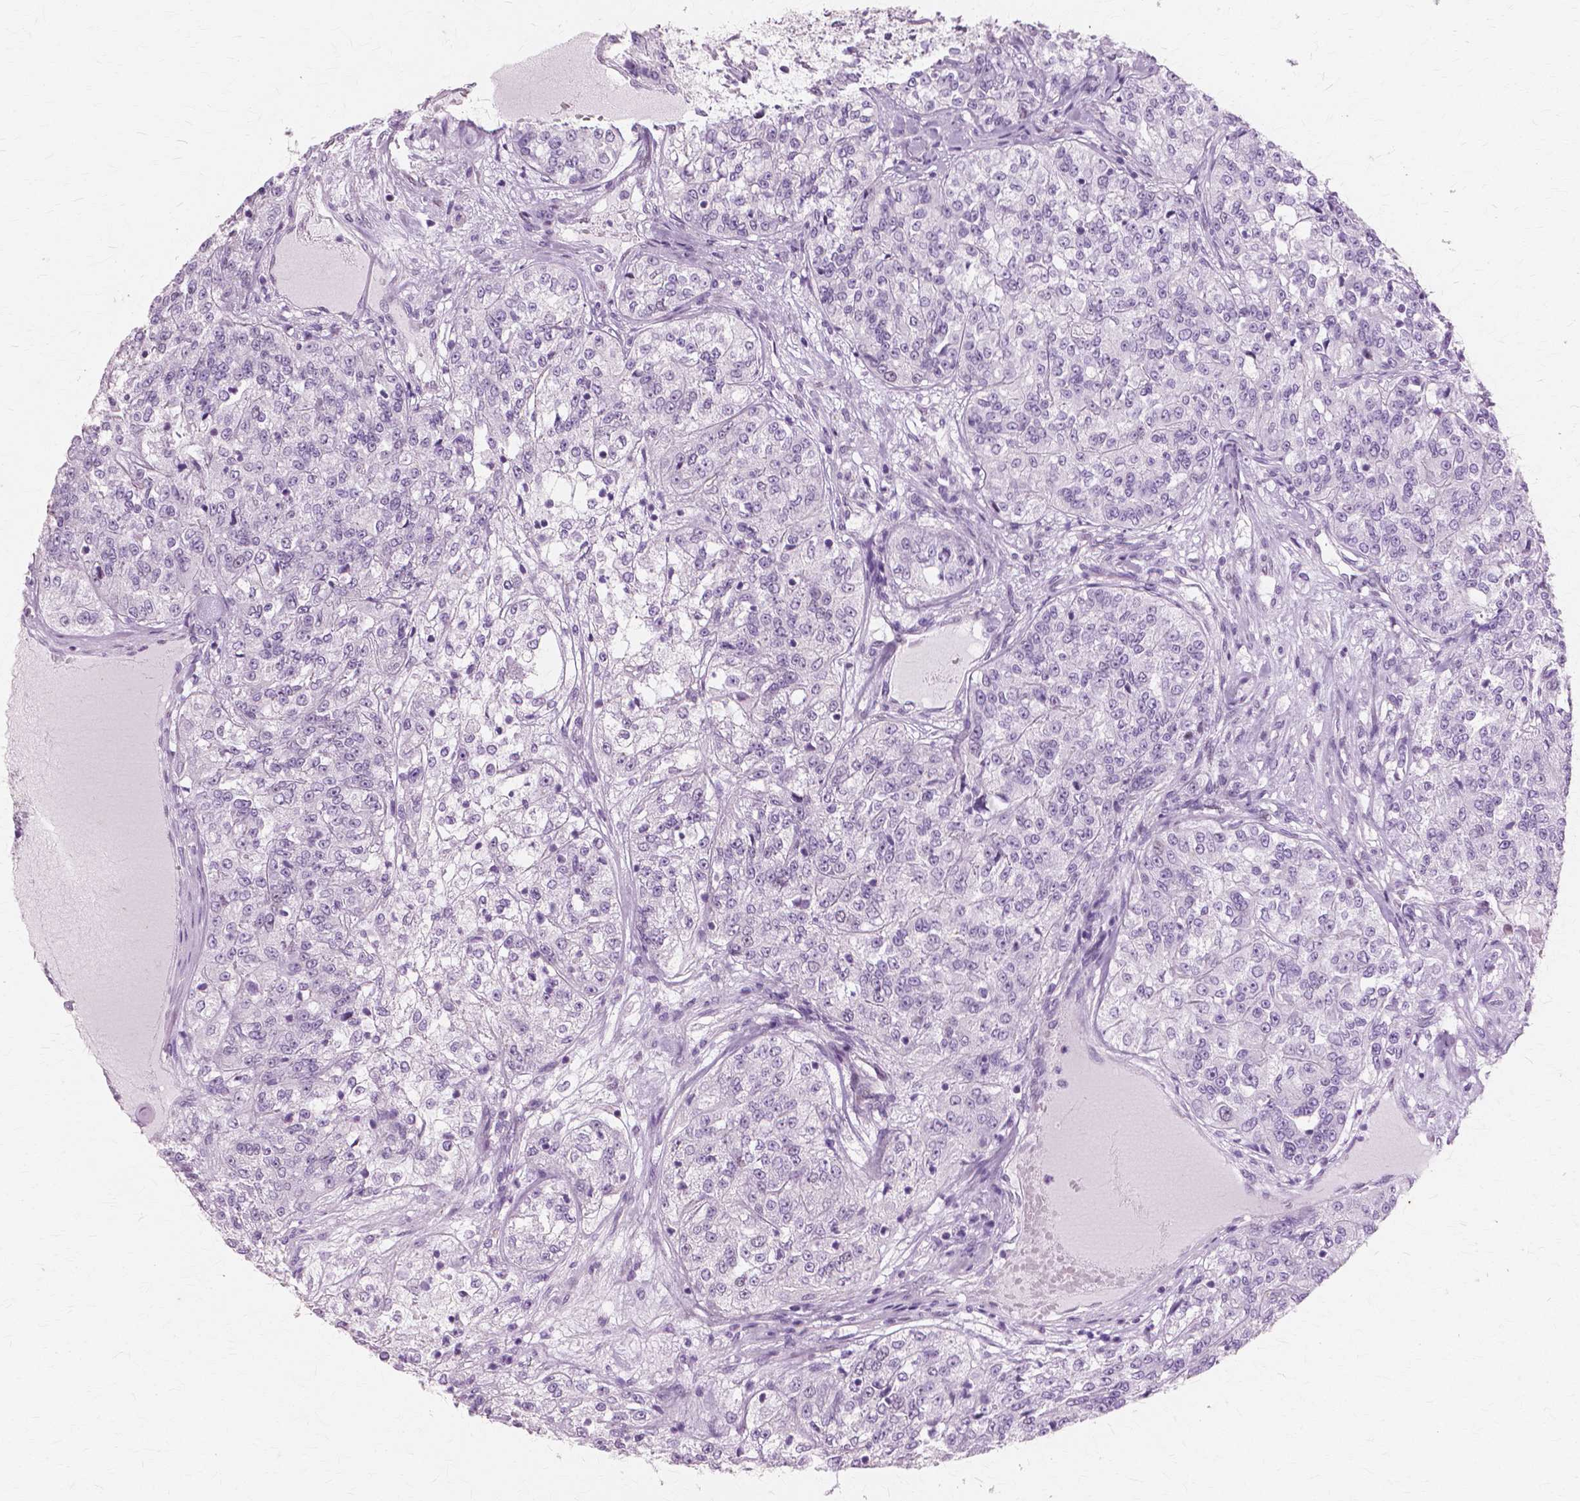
{"staining": {"intensity": "negative", "quantity": "none", "location": "none"}, "tissue": "renal cancer", "cell_type": "Tumor cells", "image_type": "cancer", "snomed": [{"axis": "morphology", "description": "Adenocarcinoma, NOS"}, {"axis": "topography", "description": "Kidney"}], "caption": "This histopathology image is of renal adenocarcinoma stained with immunohistochemistry (IHC) to label a protein in brown with the nuclei are counter-stained blue. There is no expression in tumor cells. (DAB immunohistochemistry, high magnification).", "gene": "SFTPD", "patient": {"sex": "female", "age": 63}}